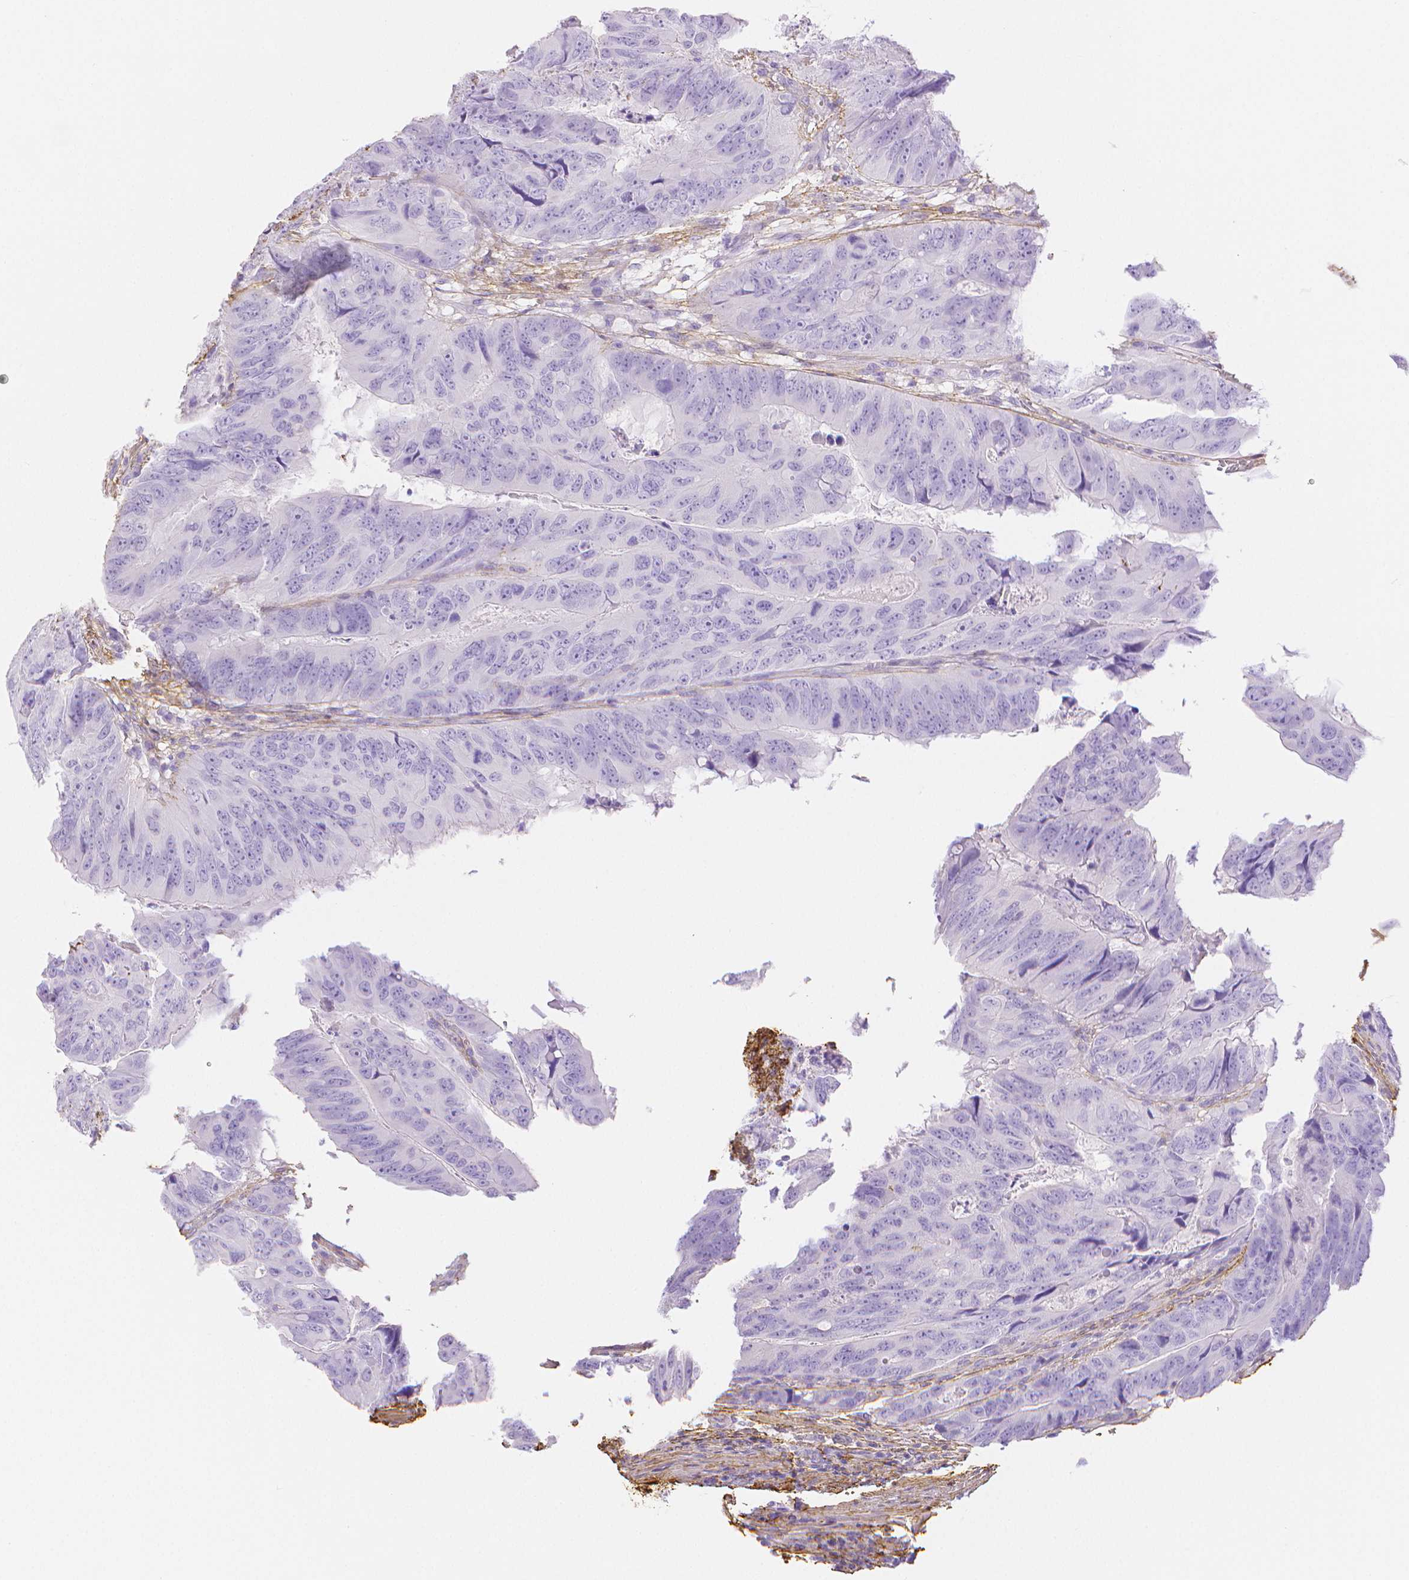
{"staining": {"intensity": "negative", "quantity": "none", "location": "none"}, "tissue": "colorectal cancer", "cell_type": "Tumor cells", "image_type": "cancer", "snomed": [{"axis": "morphology", "description": "Adenocarcinoma, NOS"}, {"axis": "topography", "description": "Colon"}], "caption": "Human colorectal adenocarcinoma stained for a protein using immunohistochemistry (IHC) exhibits no staining in tumor cells.", "gene": "FBN1", "patient": {"sex": "male", "age": 79}}